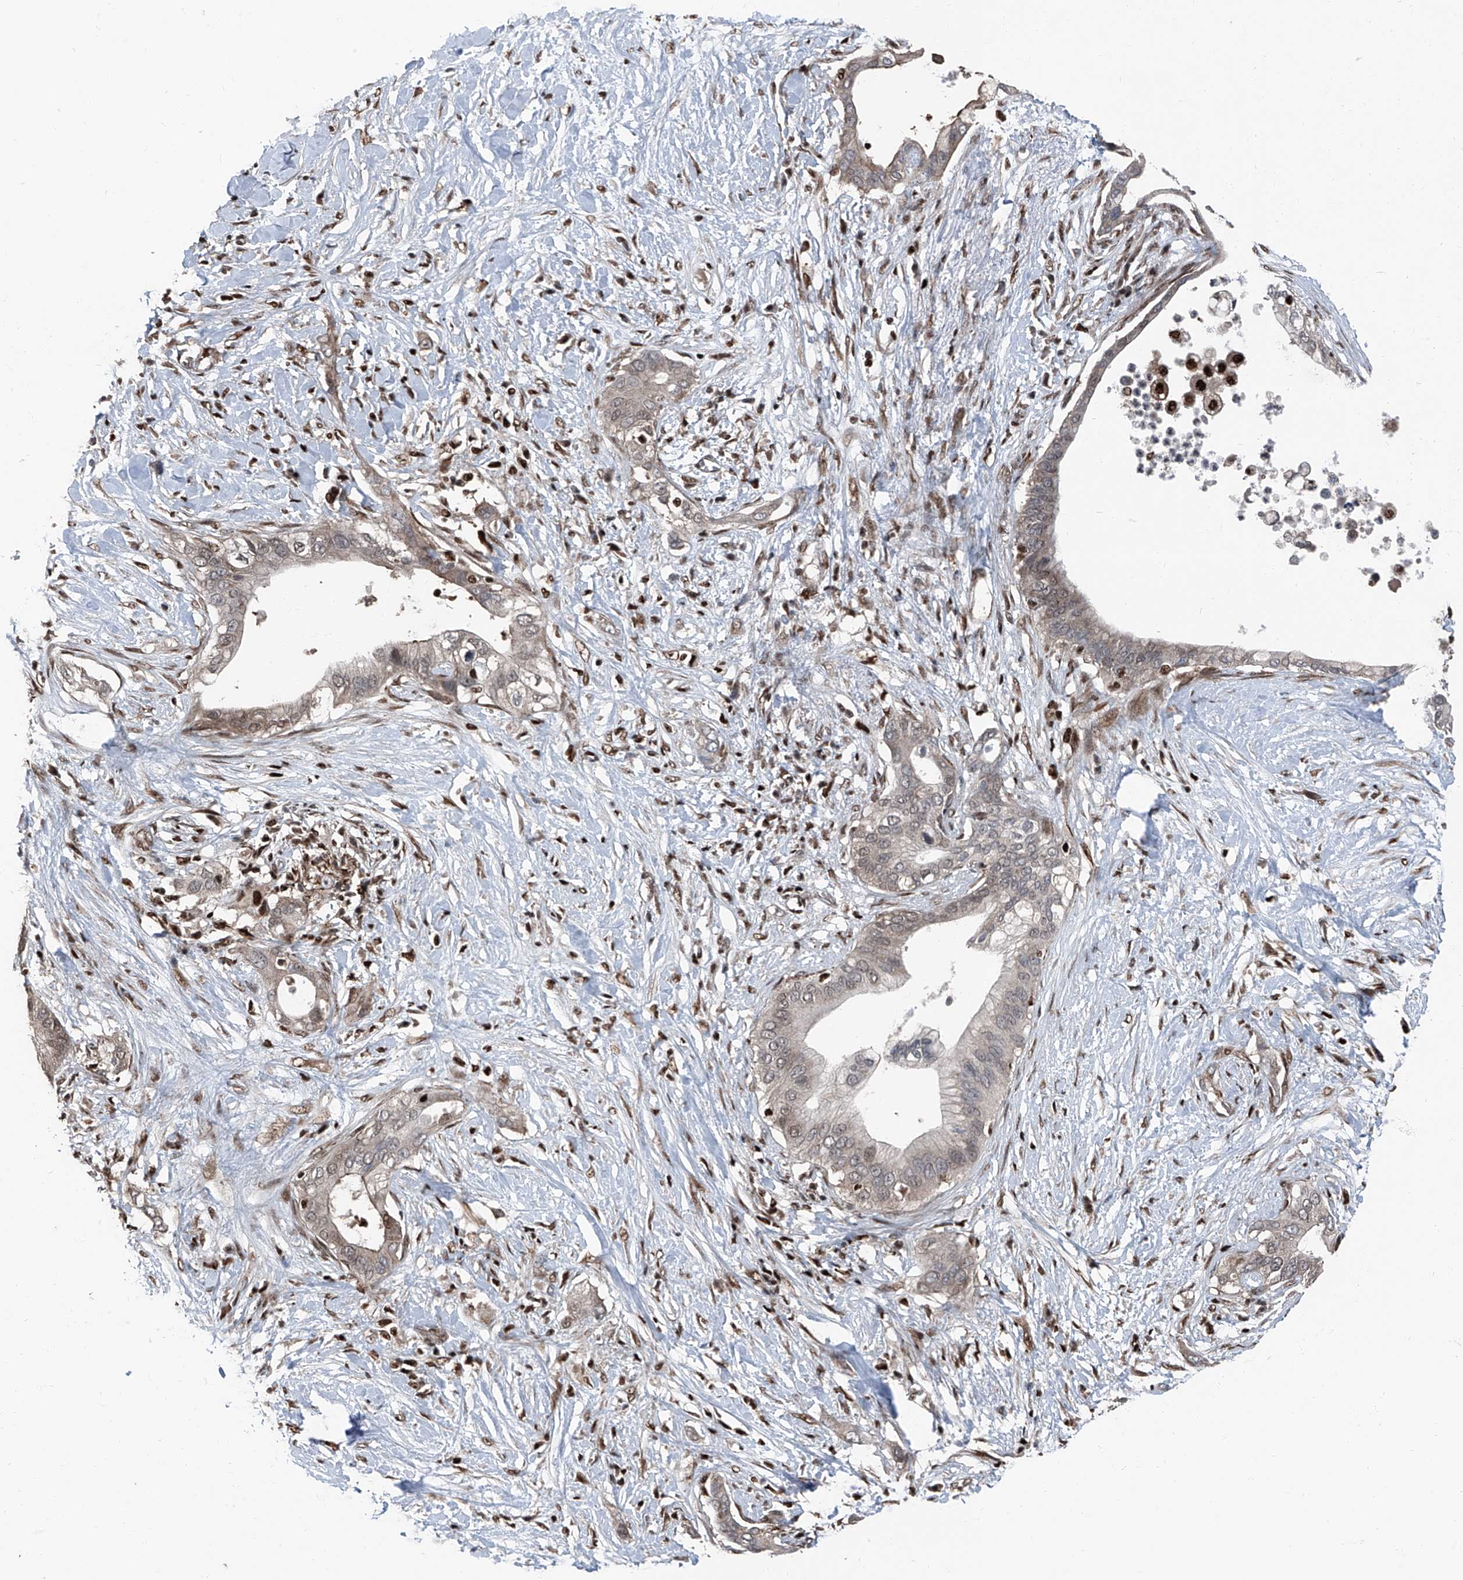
{"staining": {"intensity": "weak", "quantity": ">75%", "location": "cytoplasmic/membranous,nuclear"}, "tissue": "pancreatic cancer", "cell_type": "Tumor cells", "image_type": "cancer", "snomed": [{"axis": "morphology", "description": "Normal tissue, NOS"}, {"axis": "morphology", "description": "Adenocarcinoma, NOS"}, {"axis": "topography", "description": "Pancreas"}, {"axis": "topography", "description": "Peripheral nerve tissue"}], "caption": "Immunohistochemistry (IHC) of adenocarcinoma (pancreatic) exhibits low levels of weak cytoplasmic/membranous and nuclear expression in approximately >75% of tumor cells.", "gene": "FKBP5", "patient": {"sex": "male", "age": 59}}